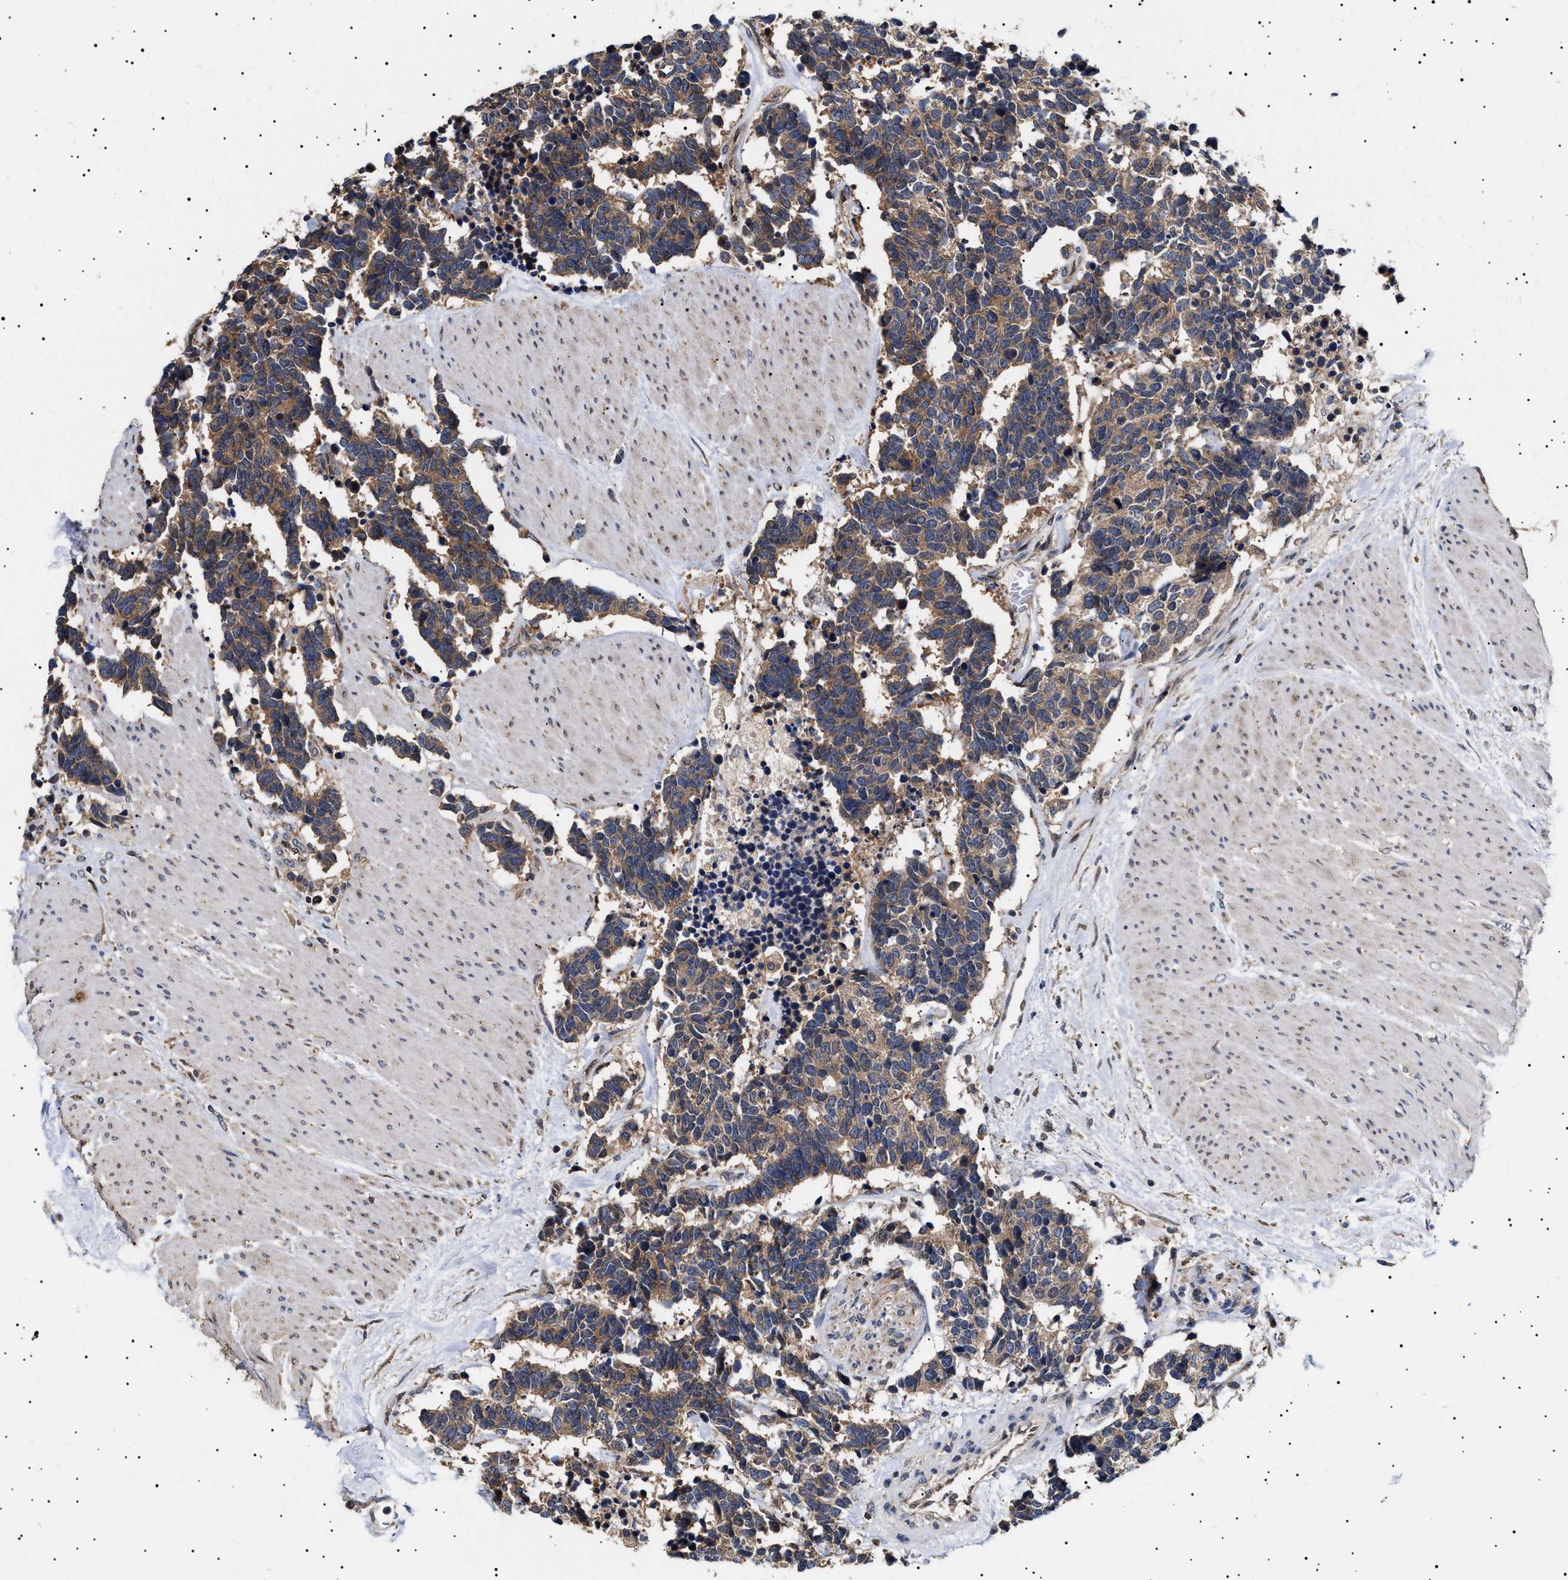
{"staining": {"intensity": "moderate", "quantity": ">75%", "location": "cytoplasmic/membranous"}, "tissue": "carcinoid", "cell_type": "Tumor cells", "image_type": "cancer", "snomed": [{"axis": "morphology", "description": "Carcinoma, NOS"}, {"axis": "morphology", "description": "Carcinoid, malignant, NOS"}, {"axis": "topography", "description": "Urinary bladder"}], "caption": "Approximately >75% of tumor cells in human carcinoid demonstrate moderate cytoplasmic/membranous protein positivity as visualized by brown immunohistochemical staining.", "gene": "KRBA1", "patient": {"sex": "male", "age": 57}}